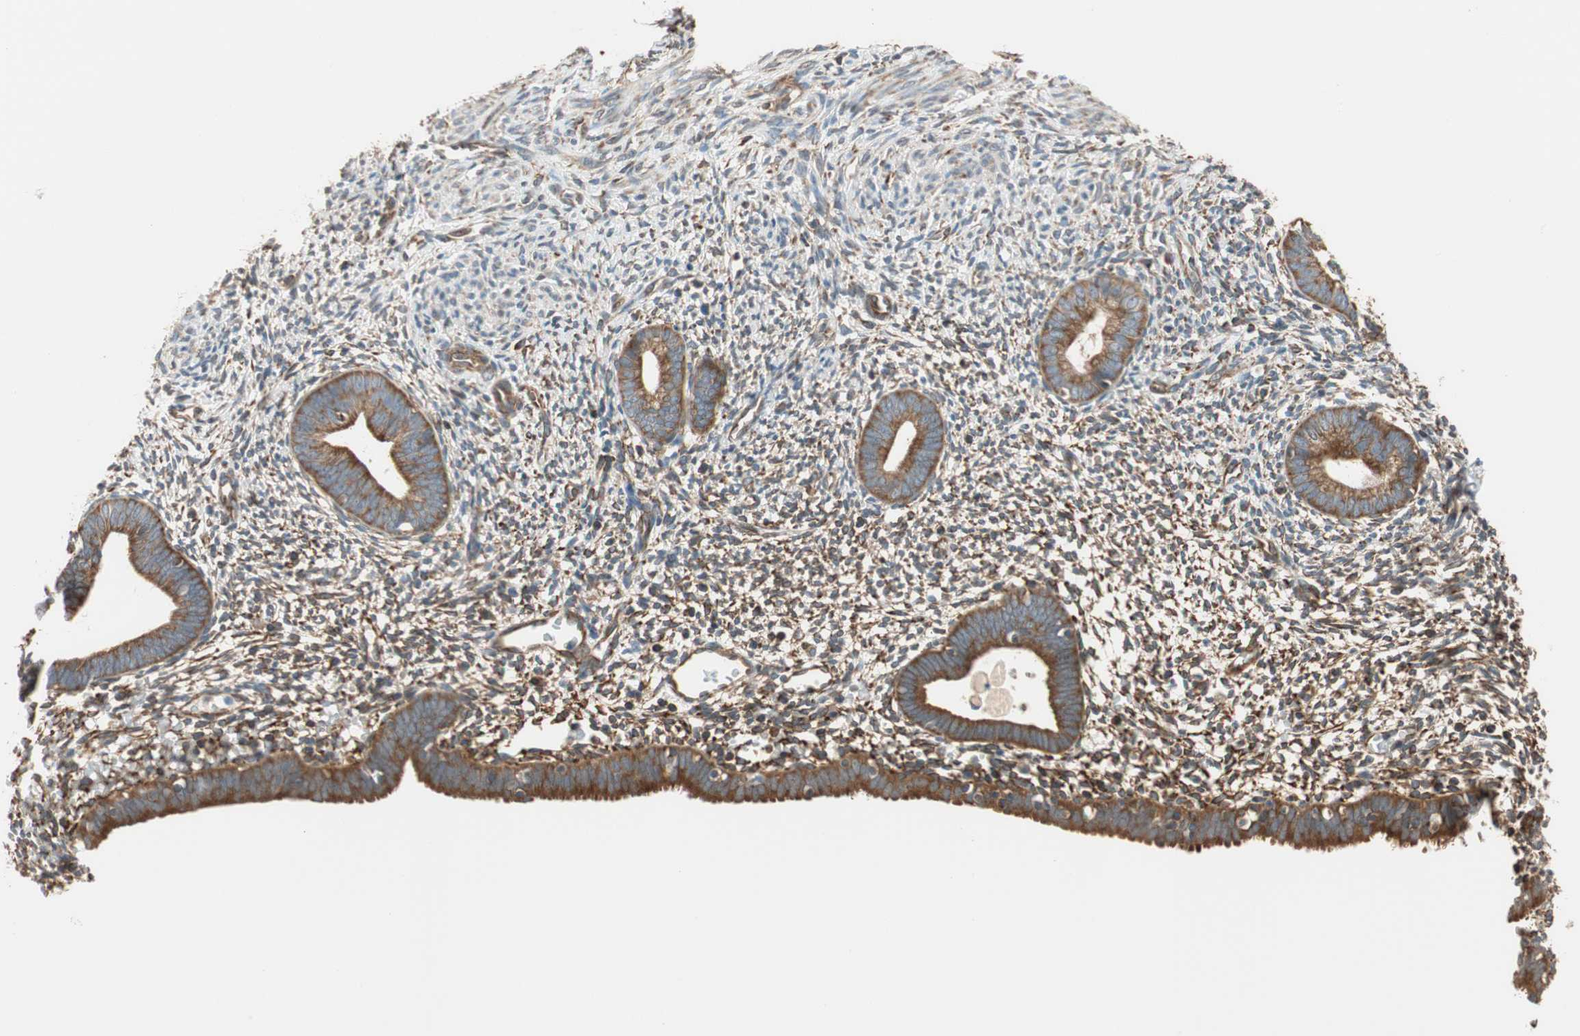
{"staining": {"intensity": "moderate", "quantity": ">75%", "location": "cytoplasmic/membranous"}, "tissue": "endometrium", "cell_type": "Cells in endometrial stroma", "image_type": "normal", "snomed": [{"axis": "morphology", "description": "Normal tissue, NOS"}, {"axis": "morphology", "description": "Atrophy, NOS"}, {"axis": "topography", "description": "Uterus"}, {"axis": "topography", "description": "Endometrium"}], "caption": "About >75% of cells in endometrial stroma in benign endometrium demonstrate moderate cytoplasmic/membranous protein positivity as visualized by brown immunohistochemical staining.", "gene": "WASL", "patient": {"sex": "female", "age": 68}}